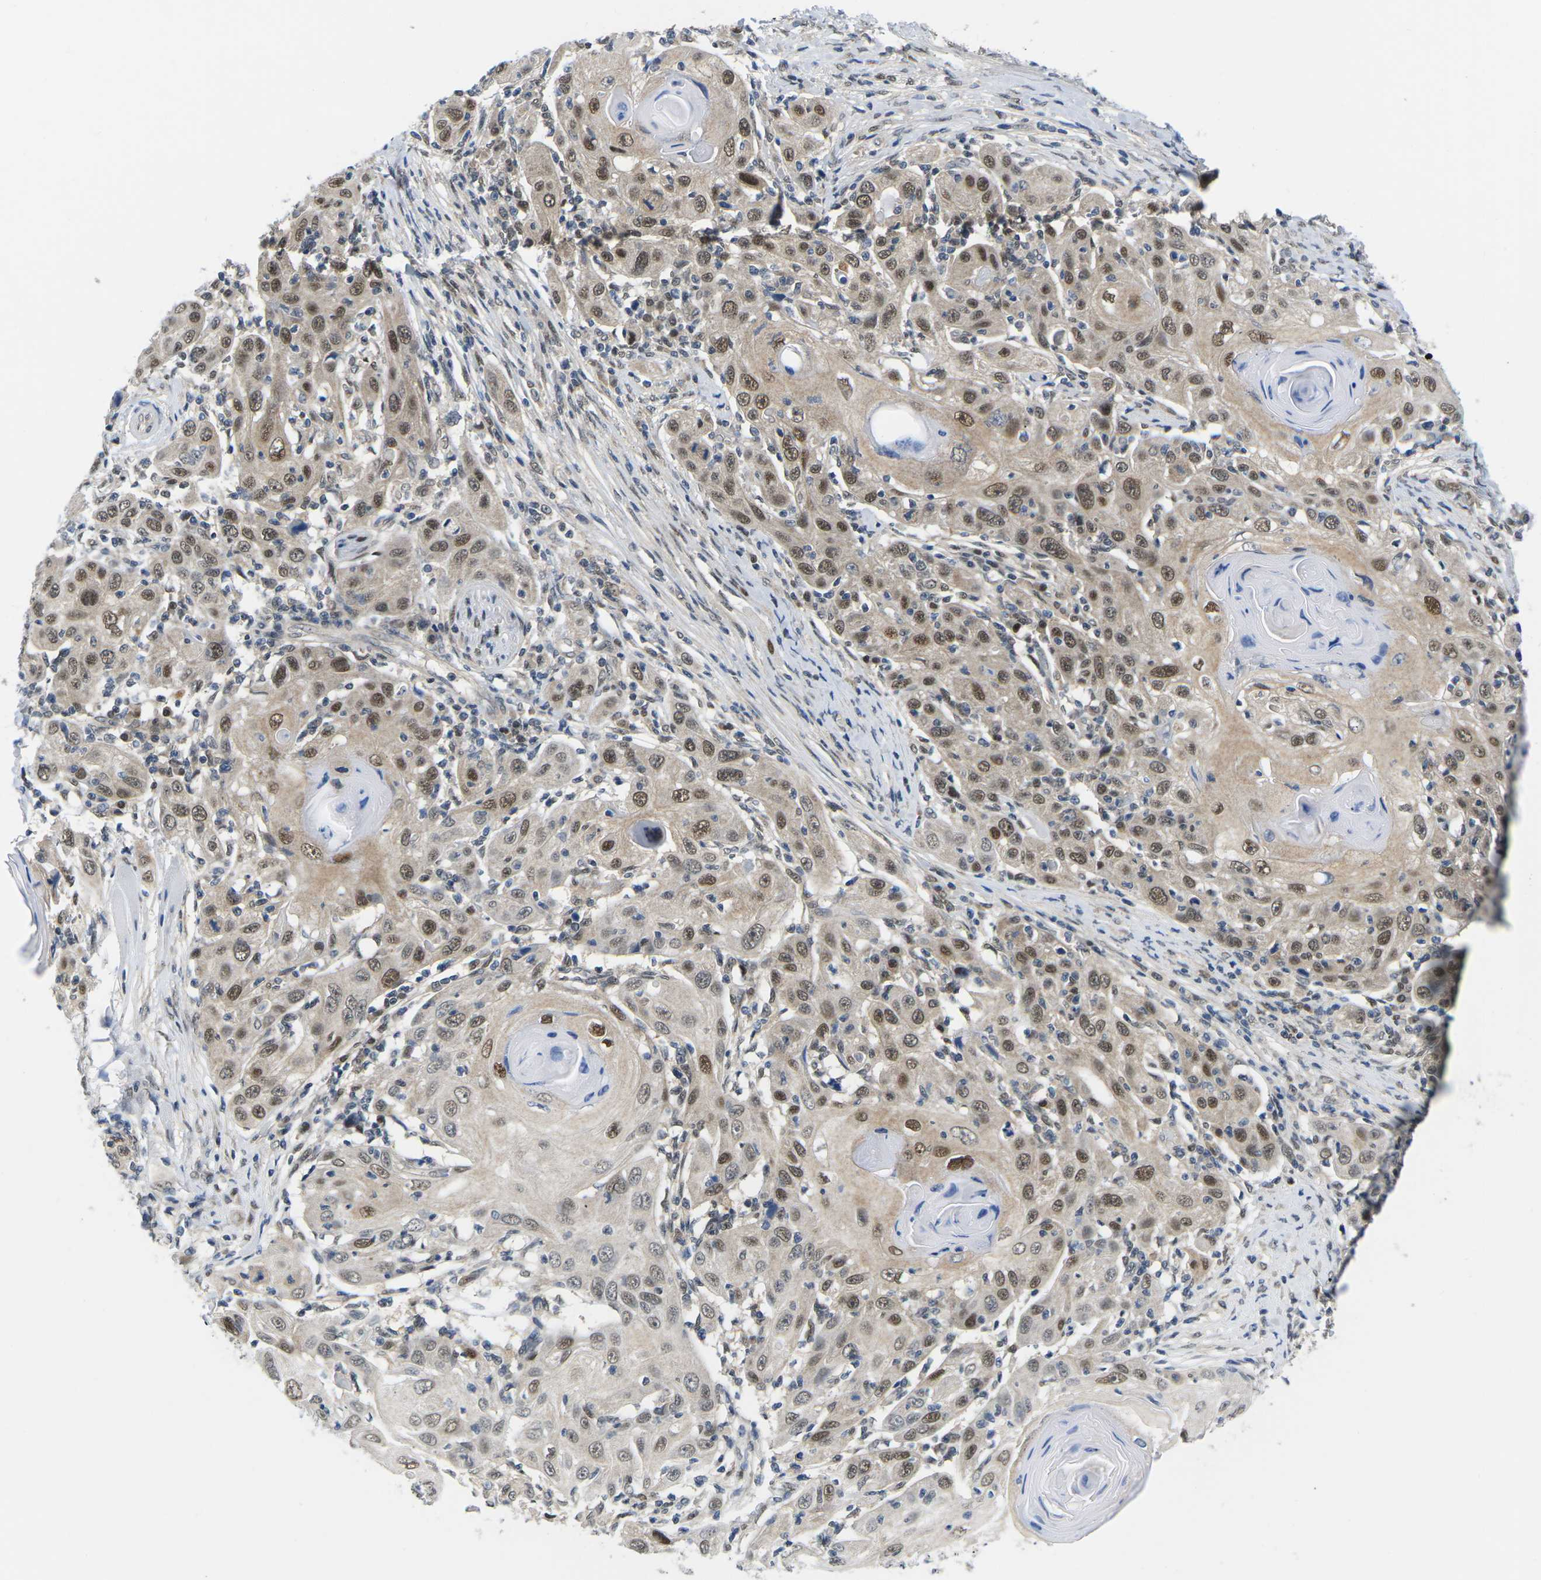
{"staining": {"intensity": "moderate", "quantity": ">75%", "location": "nuclear"}, "tissue": "skin cancer", "cell_type": "Tumor cells", "image_type": "cancer", "snomed": [{"axis": "morphology", "description": "Squamous cell carcinoma, NOS"}, {"axis": "topography", "description": "Skin"}], "caption": "Immunohistochemical staining of squamous cell carcinoma (skin) demonstrates moderate nuclear protein expression in about >75% of tumor cells. (DAB IHC with brightfield microscopy, high magnification).", "gene": "UBA7", "patient": {"sex": "female", "age": 88}}